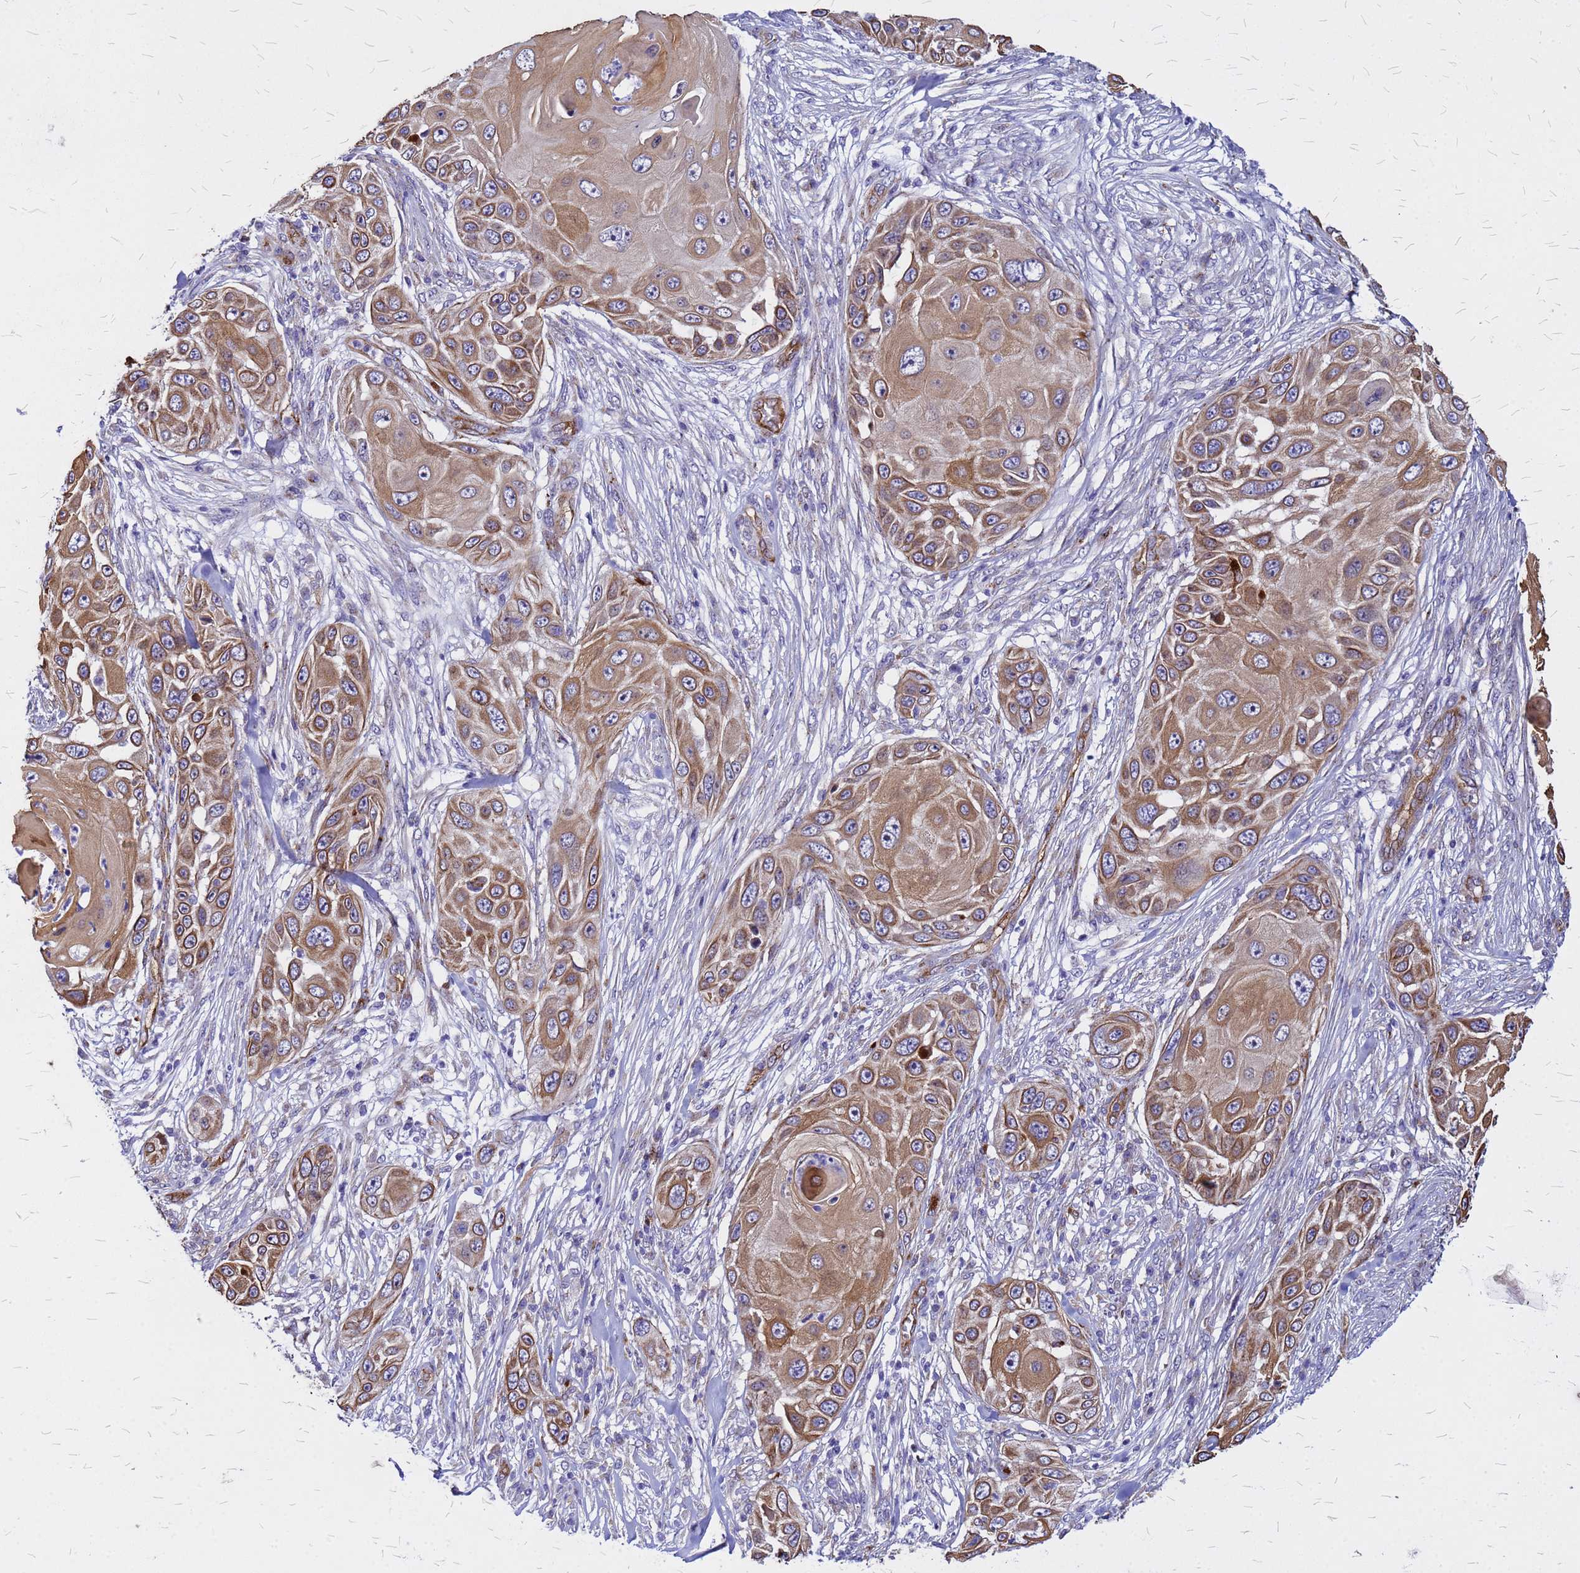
{"staining": {"intensity": "moderate", "quantity": ">75%", "location": "cytoplasmic/membranous"}, "tissue": "skin cancer", "cell_type": "Tumor cells", "image_type": "cancer", "snomed": [{"axis": "morphology", "description": "Squamous cell carcinoma, NOS"}, {"axis": "topography", "description": "Skin"}], "caption": "Squamous cell carcinoma (skin) stained for a protein shows moderate cytoplasmic/membranous positivity in tumor cells.", "gene": "NOSTRIN", "patient": {"sex": "female", "age": 44}}